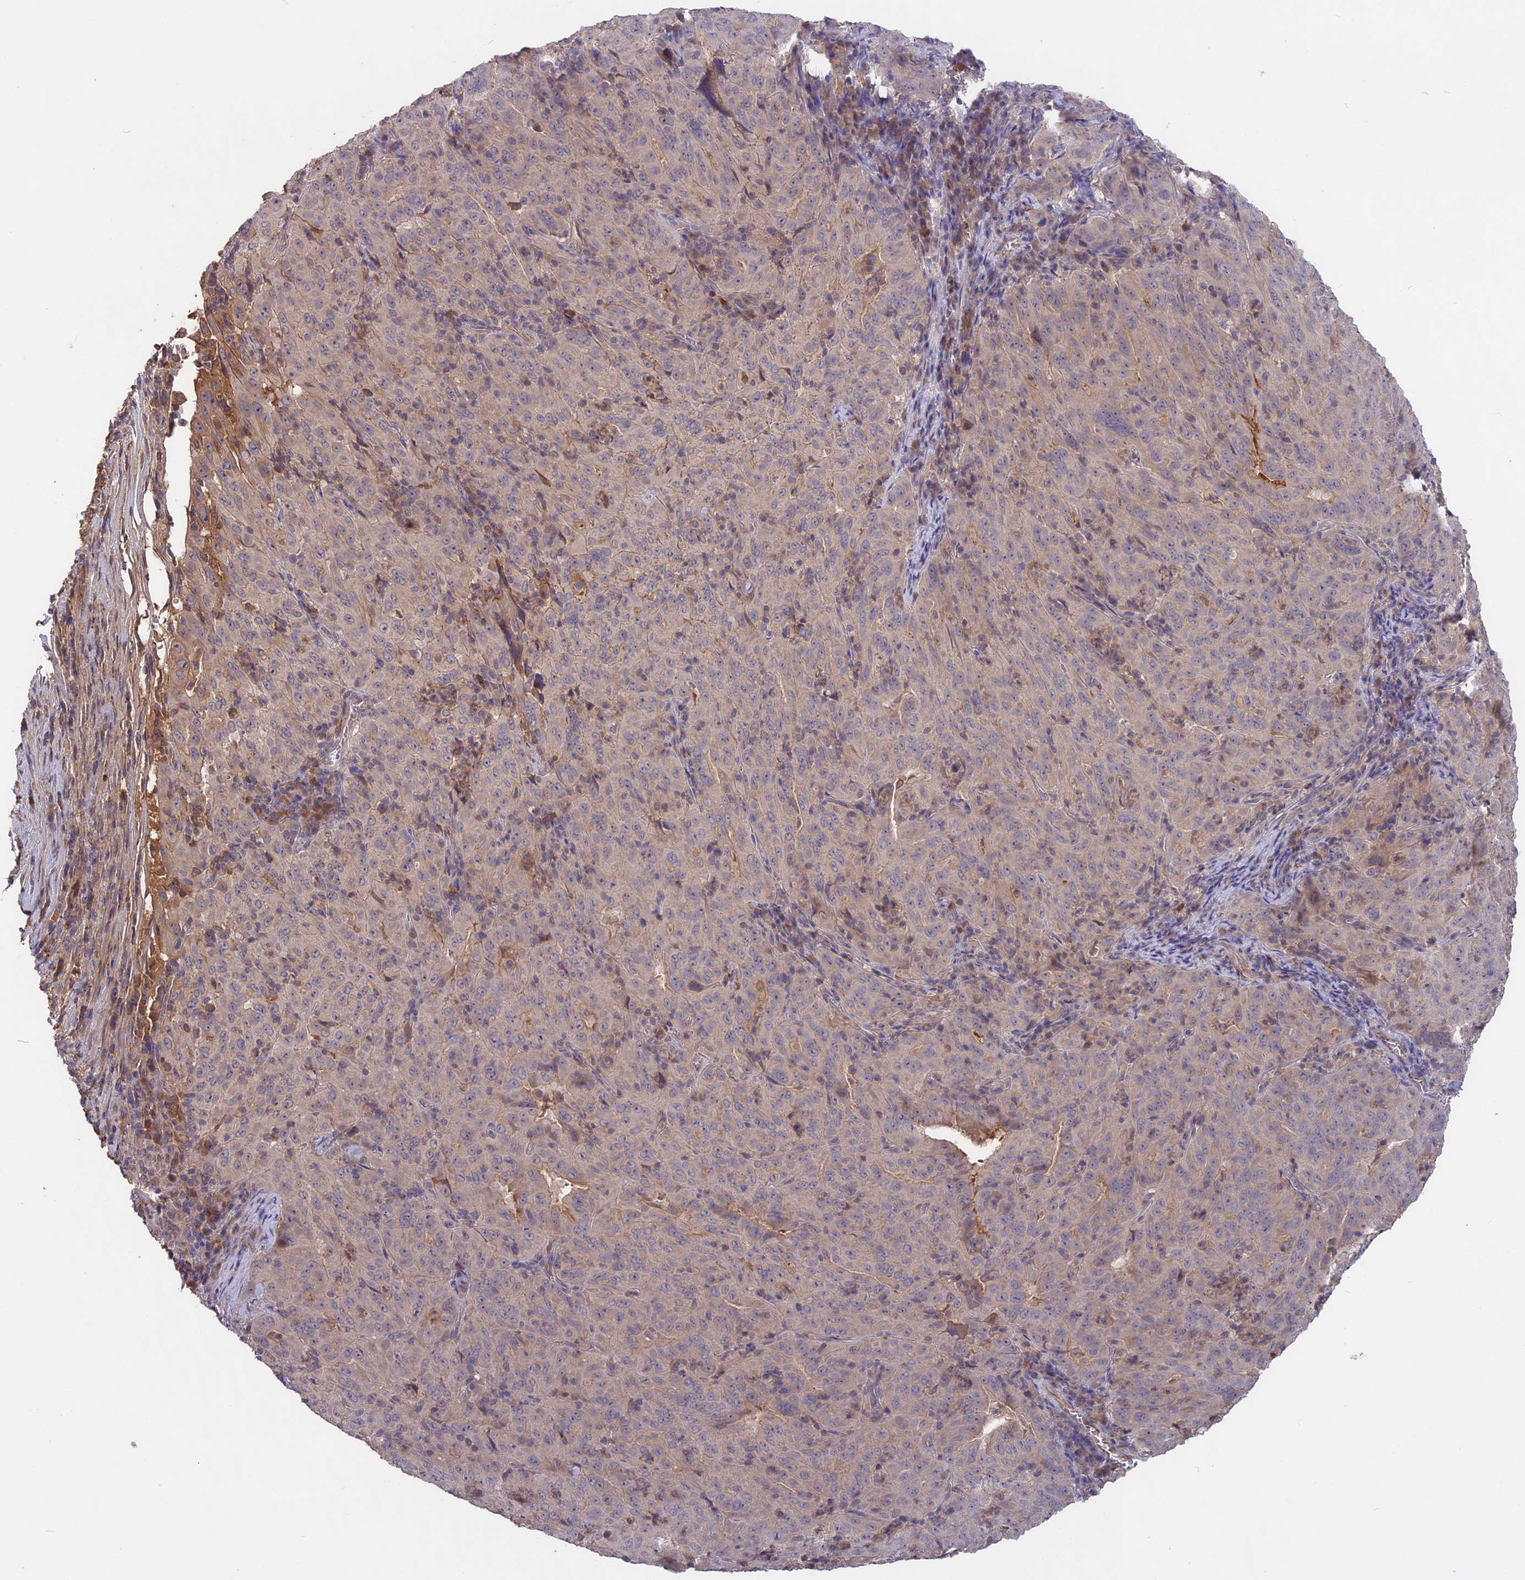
{"staining": {"intensity": "negative", "quantity": "none", "location": "none"}, "tissue": "pancreatic cancer", "cell_type": "Tumor cells", "image_type": "cancer", "snomed": [{"axis": "morphology", "description": "Adenocarcinoma, NOS"}, {"axis": "topography", "description": "Pancreas"}], "caption": "Tumor cells show no significant protein expression in pancreatic cancer.", "gene": "ADO", "patient": {"sex": "male", "age": 63}}